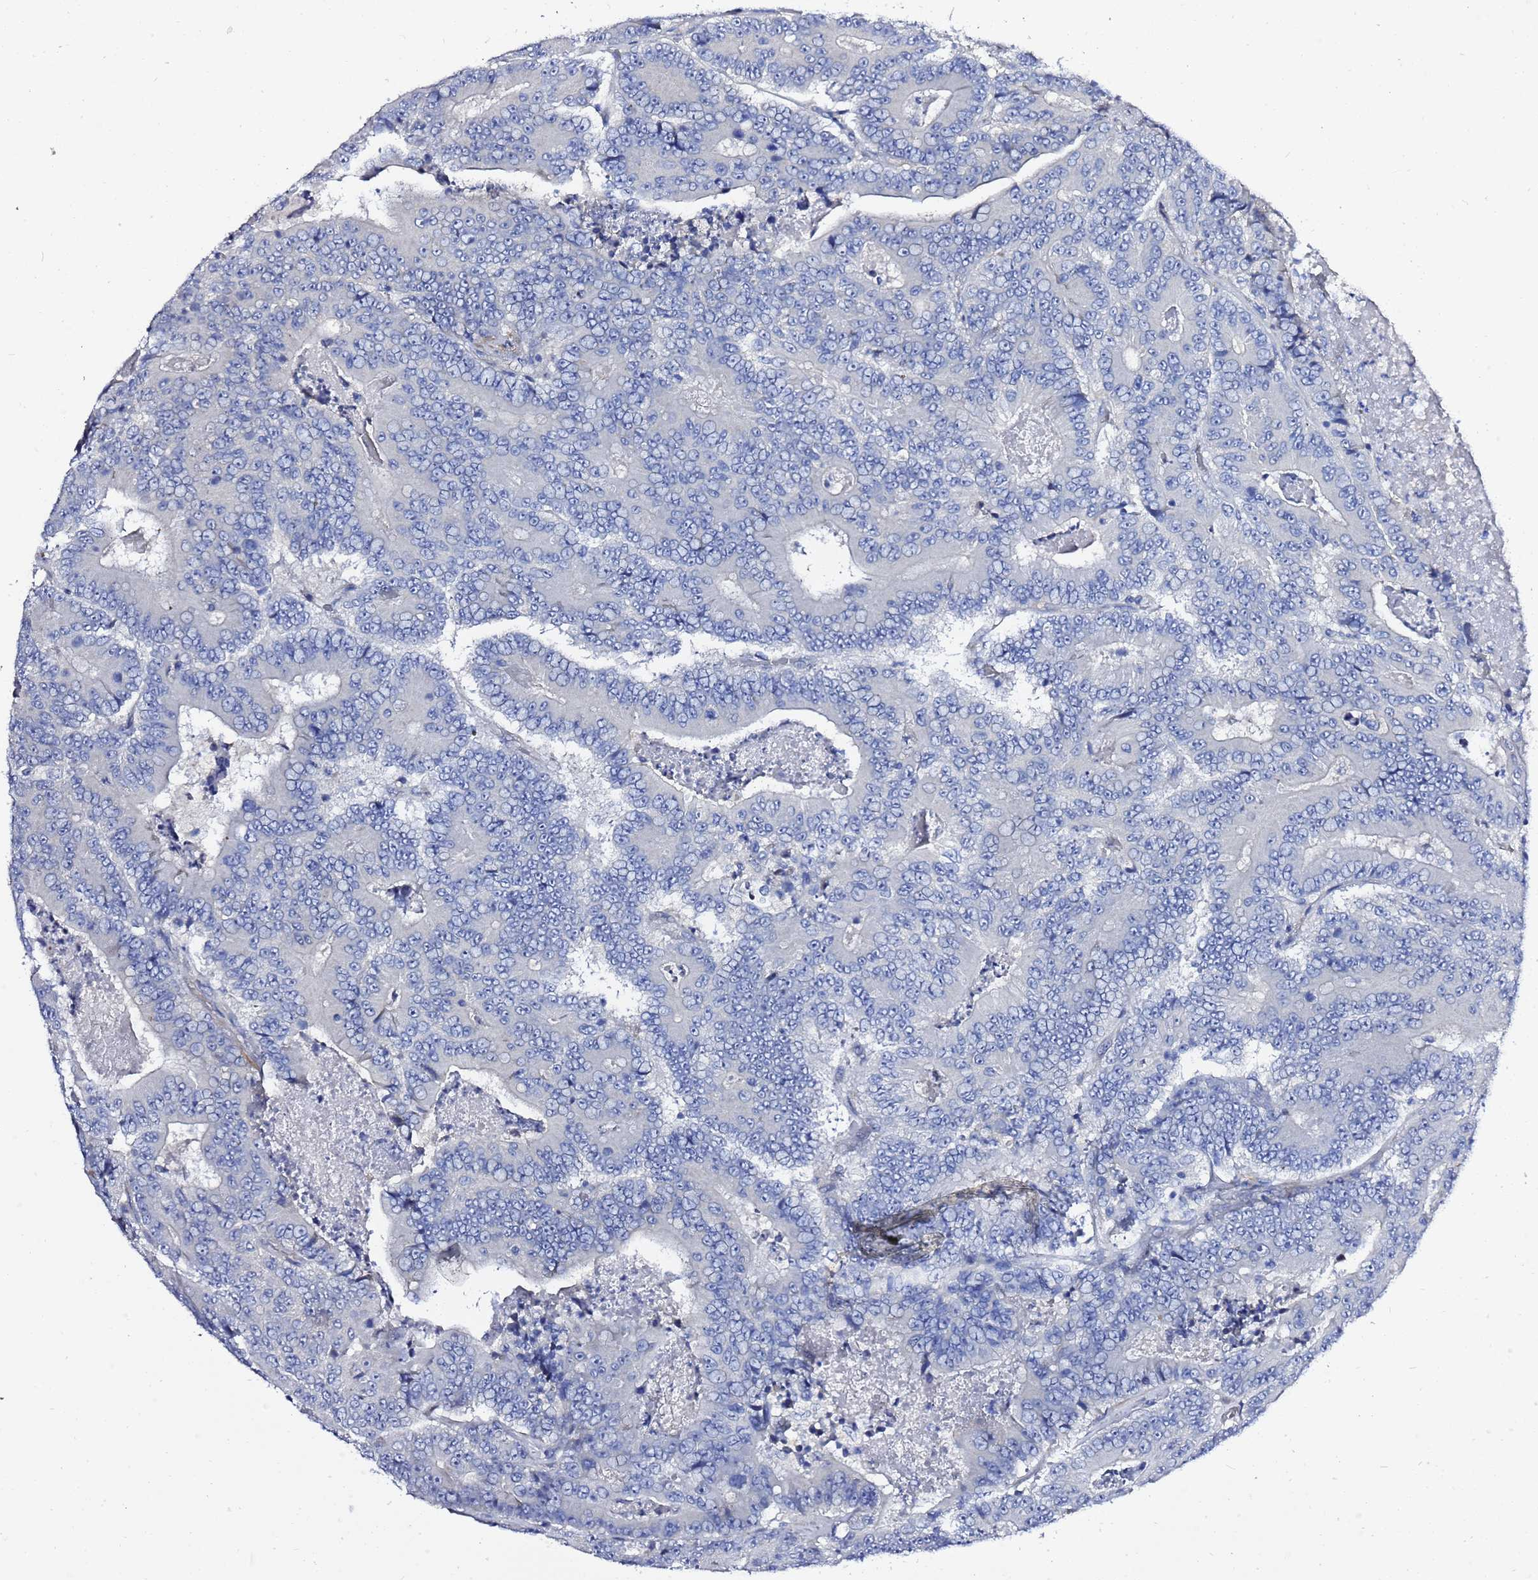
{"staining": {"intensity": "negative", "quantity": "none", "location": "none"}, "tissue": "colorectal cancer", "cell_type": "Tumor cells", "image_type": "cancer", "snomed": [{"axis": "morphology", "description": "Adenocarcinoma, NOS"}, {"axis": "topography", "description": "Colon"}], "caption": "Colorectal adenocarcinoma was stained to show a protein in brown. There is no significant staining in tumor cells.", "gene": "USP18", "patient": {"sex": "male", "age": 83}}